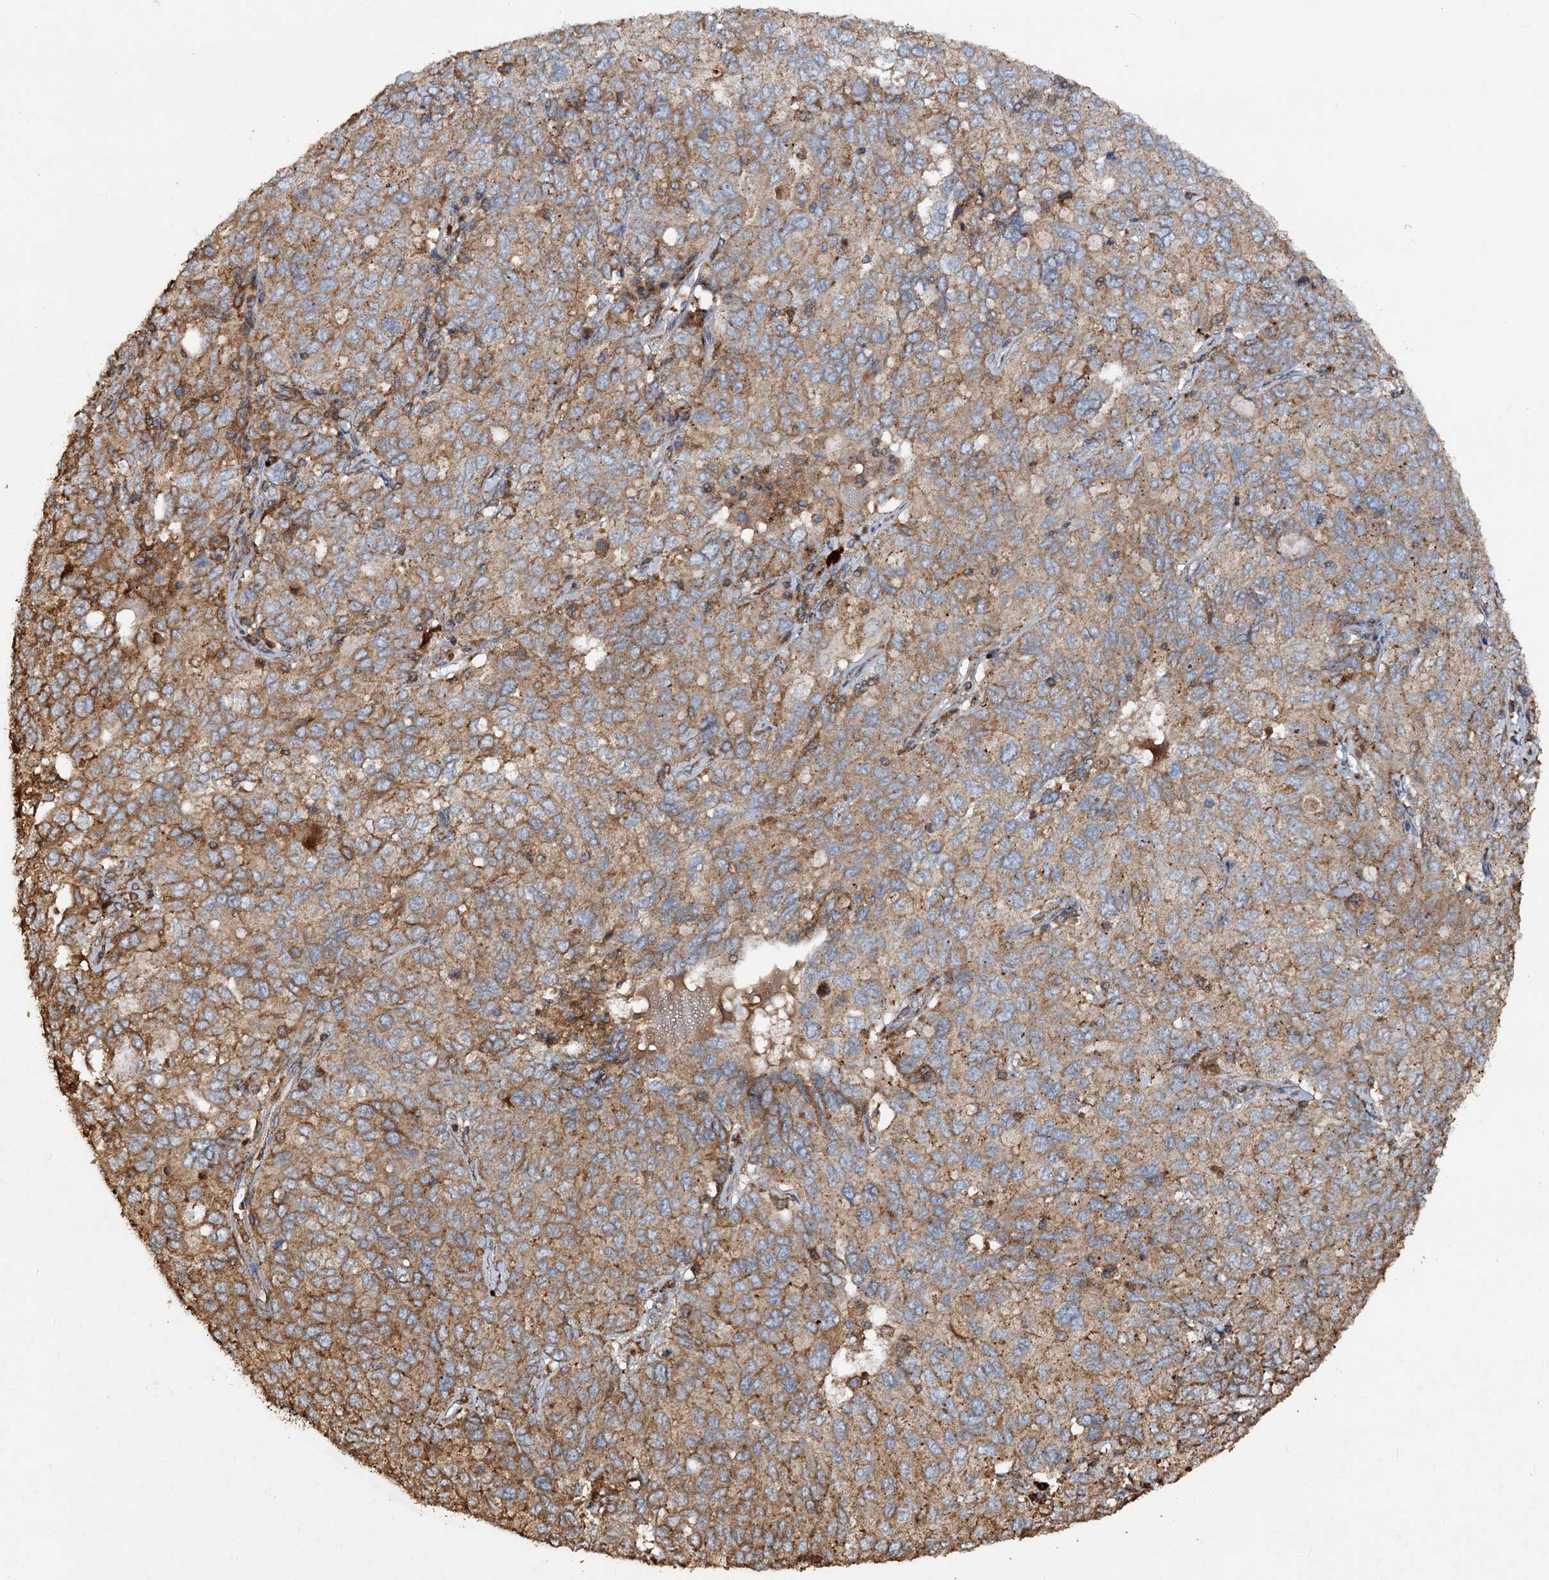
{"staining": {"intensity": "moderate", "quantity": ">75%", "location": "cytoplasmic/membranous"}, "tissue": "ovarian cancer", "cell_type": "Tumor cells", "image_type": "cancer", "snomed": [{"axis": "morphology", "description": "Carcinoma, endometroid"}, {"axis": "topography", "description": "Ovary"}], "caption": "Ovarian endometroid carcinoma tissue demonstrates moderate cytoplasmic/membranous staining in approximately >75% of tumor cells Using DAB (3,3'-diaminobenzidine) (brown) and hematoxylin (blue) stains, captured at high magnification using brightfield microscopy.", "gene": "NOTCH2NLA", "patient": {"sex": "female", "age": 62}}